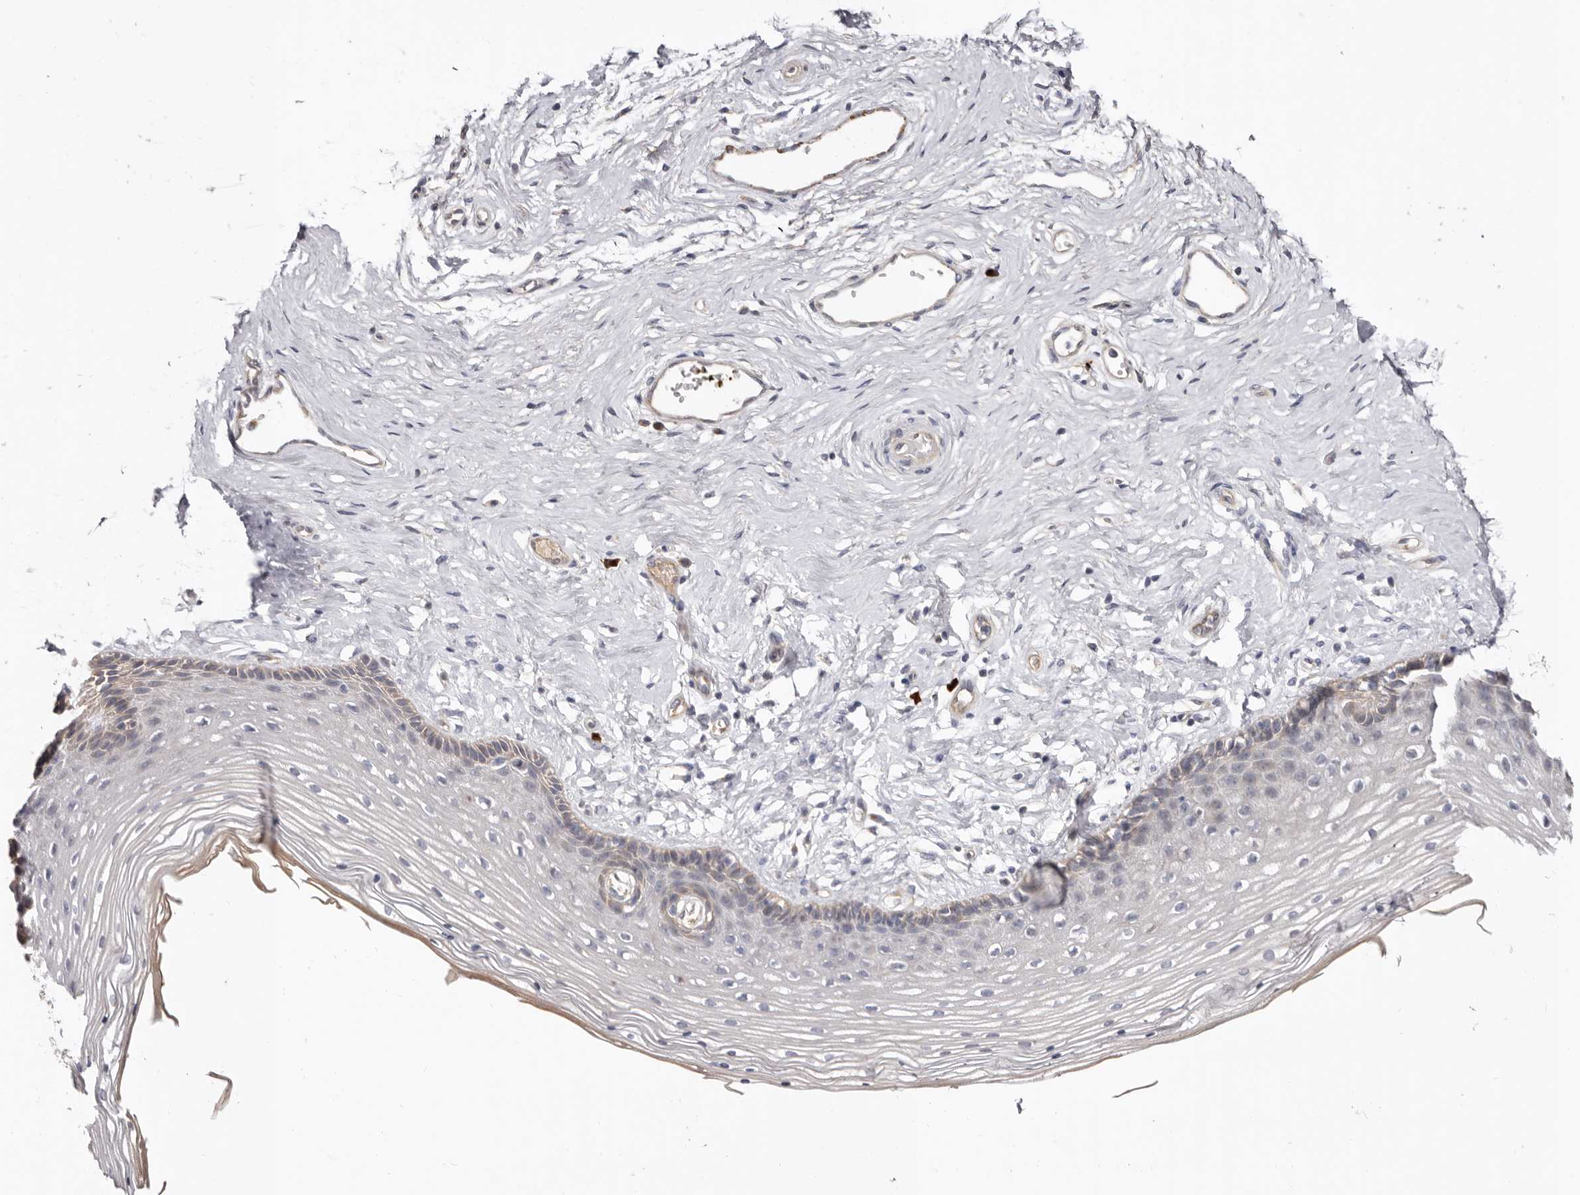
{"staining": {"intensity": "weak", "quantity": "<25%", "location": "cytoplasmic/membranous"}, "tissue": "vagina", "cell_type": "Squamous epithelial cells", "image_type": "normal", "snomed": [{"axis": "morphology", "description": "Normal tissue, NOS"}, {"axis": "topography", "description": "Vagina"}], "caption": "This micrograph is of benign vagina stained with immunohistochemistry (IHC) to label a protein in brown with the nuclei are counter-stained blue. There is no staining in squamous epithelial cells.", "gene": "SPTA1", "patient": {"sex": "female", "age": 46}}